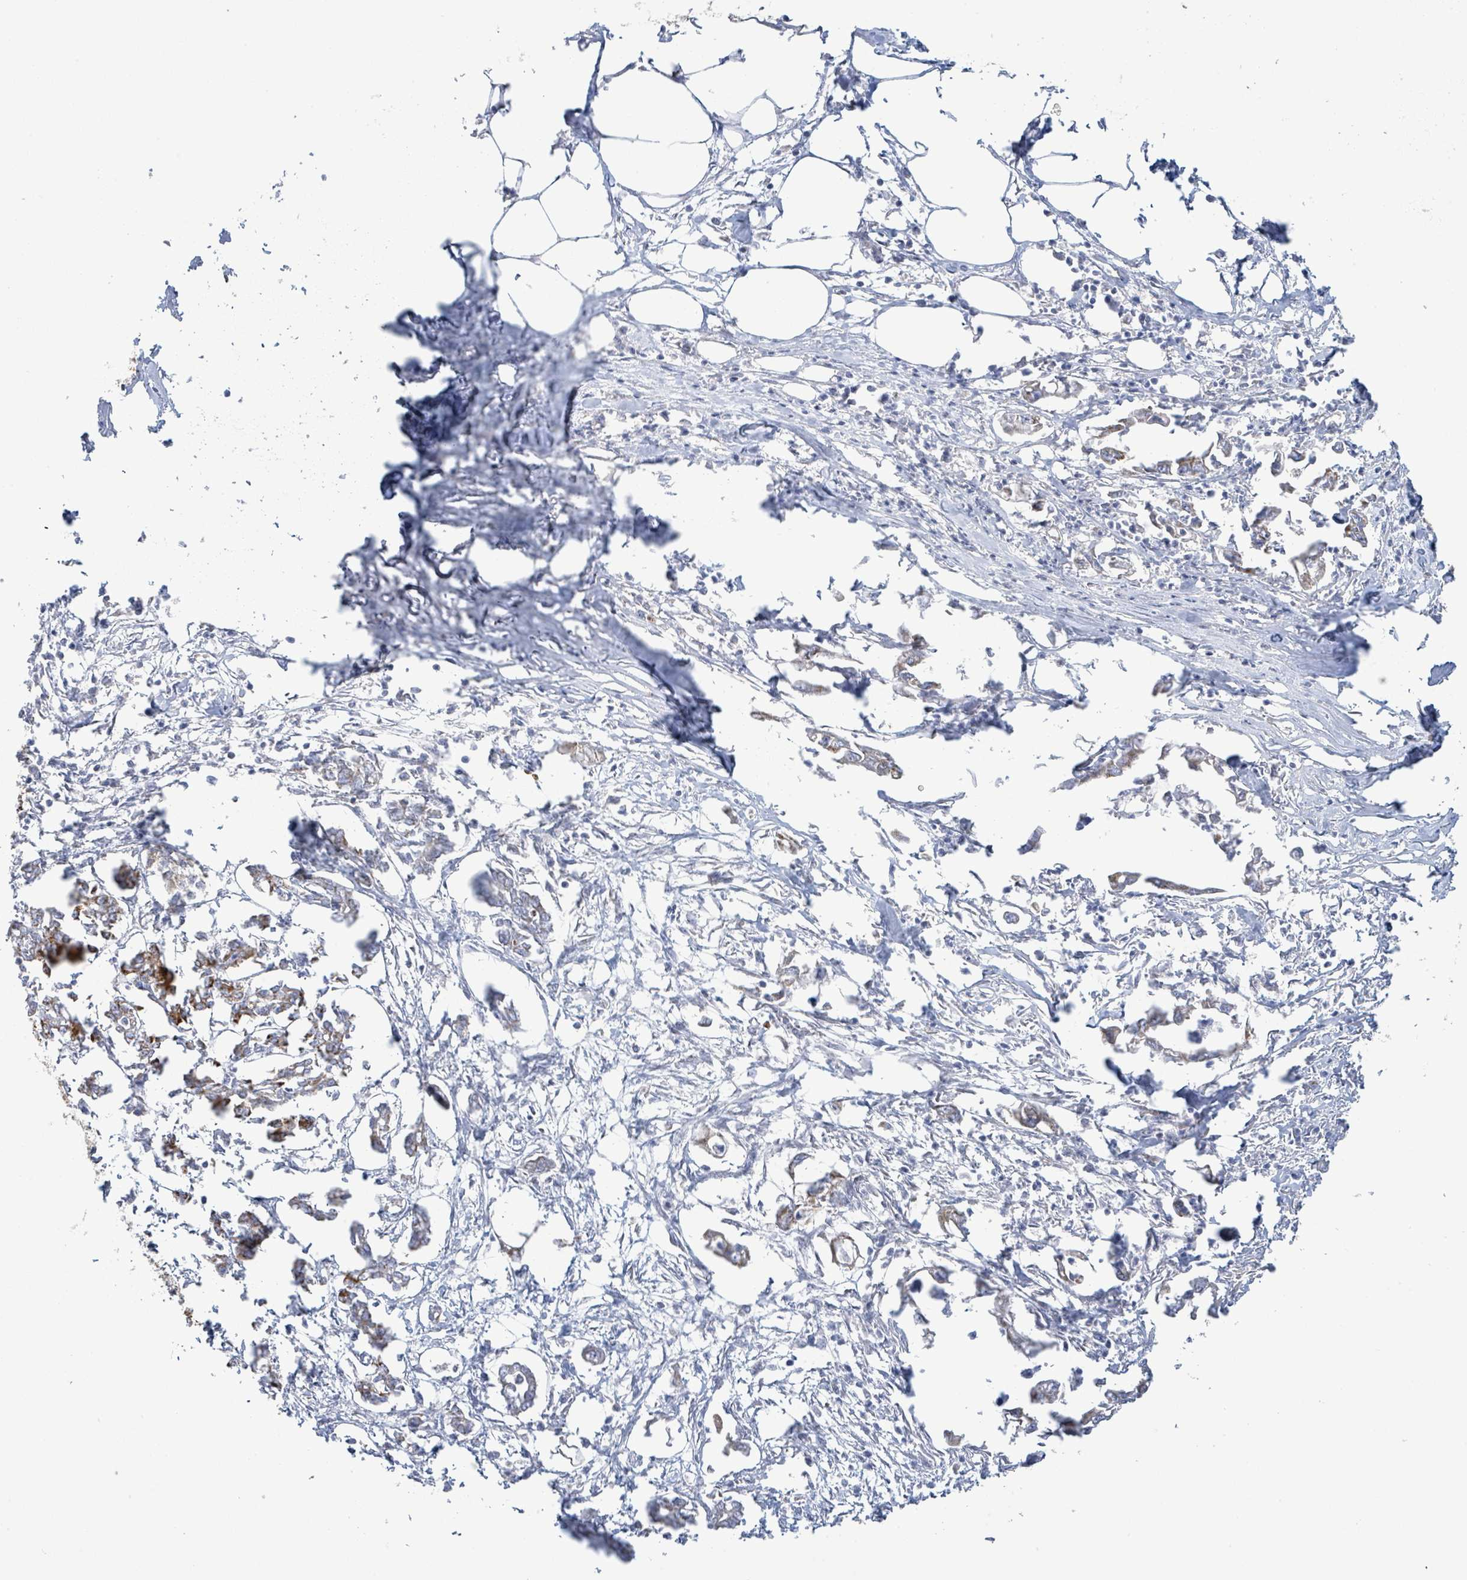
{"staining": {"intensity": "strong", "quantity": "25%-75%", "location": "cytoplasmic/membranous"}, "tissue": "pancreatic cancer", "cell_type": "Tumor cells", "image_type": "cancer", "snomed": [{"axis": "morphology", "description": "Adenocarcinoma, NOS"}, {"axis": "topography", "description": "Pancreas"}], "caption": "The immunohistochemical stain labels strong cytoplasmic/membranous staining in tumor cells of pancreatic cancer (adenocarcinoma) tissue. The staining was performed using DAB (3,3'-diaminobenzidine), with brown indicating positive protein expression. Nuclei are stained blue with hematoxylin.", "gene": "SUCLG2", "patient": {"sex": "male", "age": 61}}